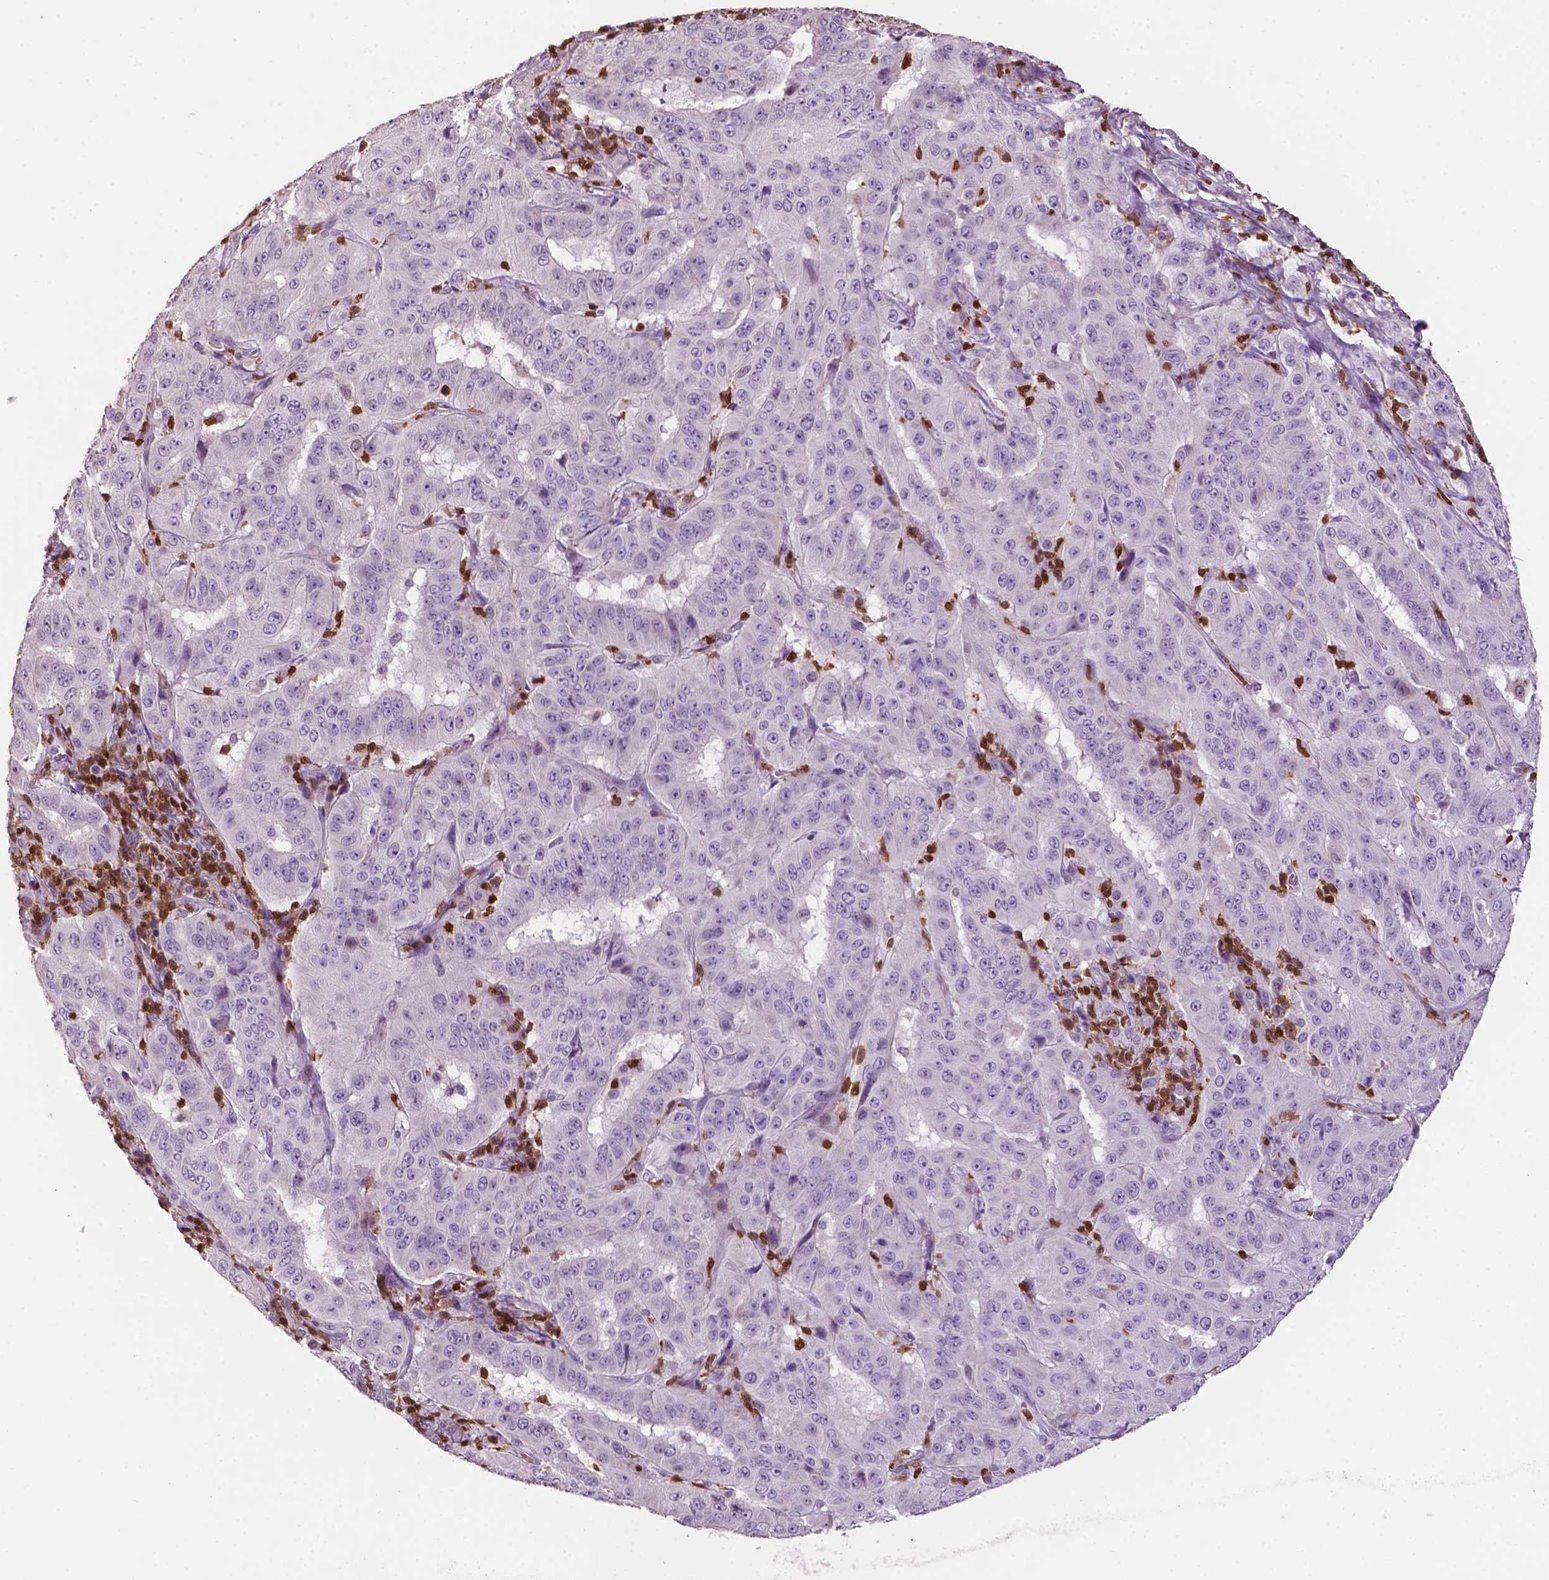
{"staining": {"intensity": "negative", "quantity": "none", "location": "none"}, "tissue": "pancreatic cancer", "cell_type": "Tumor cells", "image_type": "cancer", "snomed": [{"axis": "morphology", "description": "Adenocarcinoma, NOS"}, {"axis": "topography", "description": "Pancreas"}], "caption": "This is an immunohistochemistry histopathology image of pancreatic cancer (adenocarcinoma). There is no expression in tumor cells.", "gene": "TBC1D10C", "patient": {"sex": "male", "age": 63}}